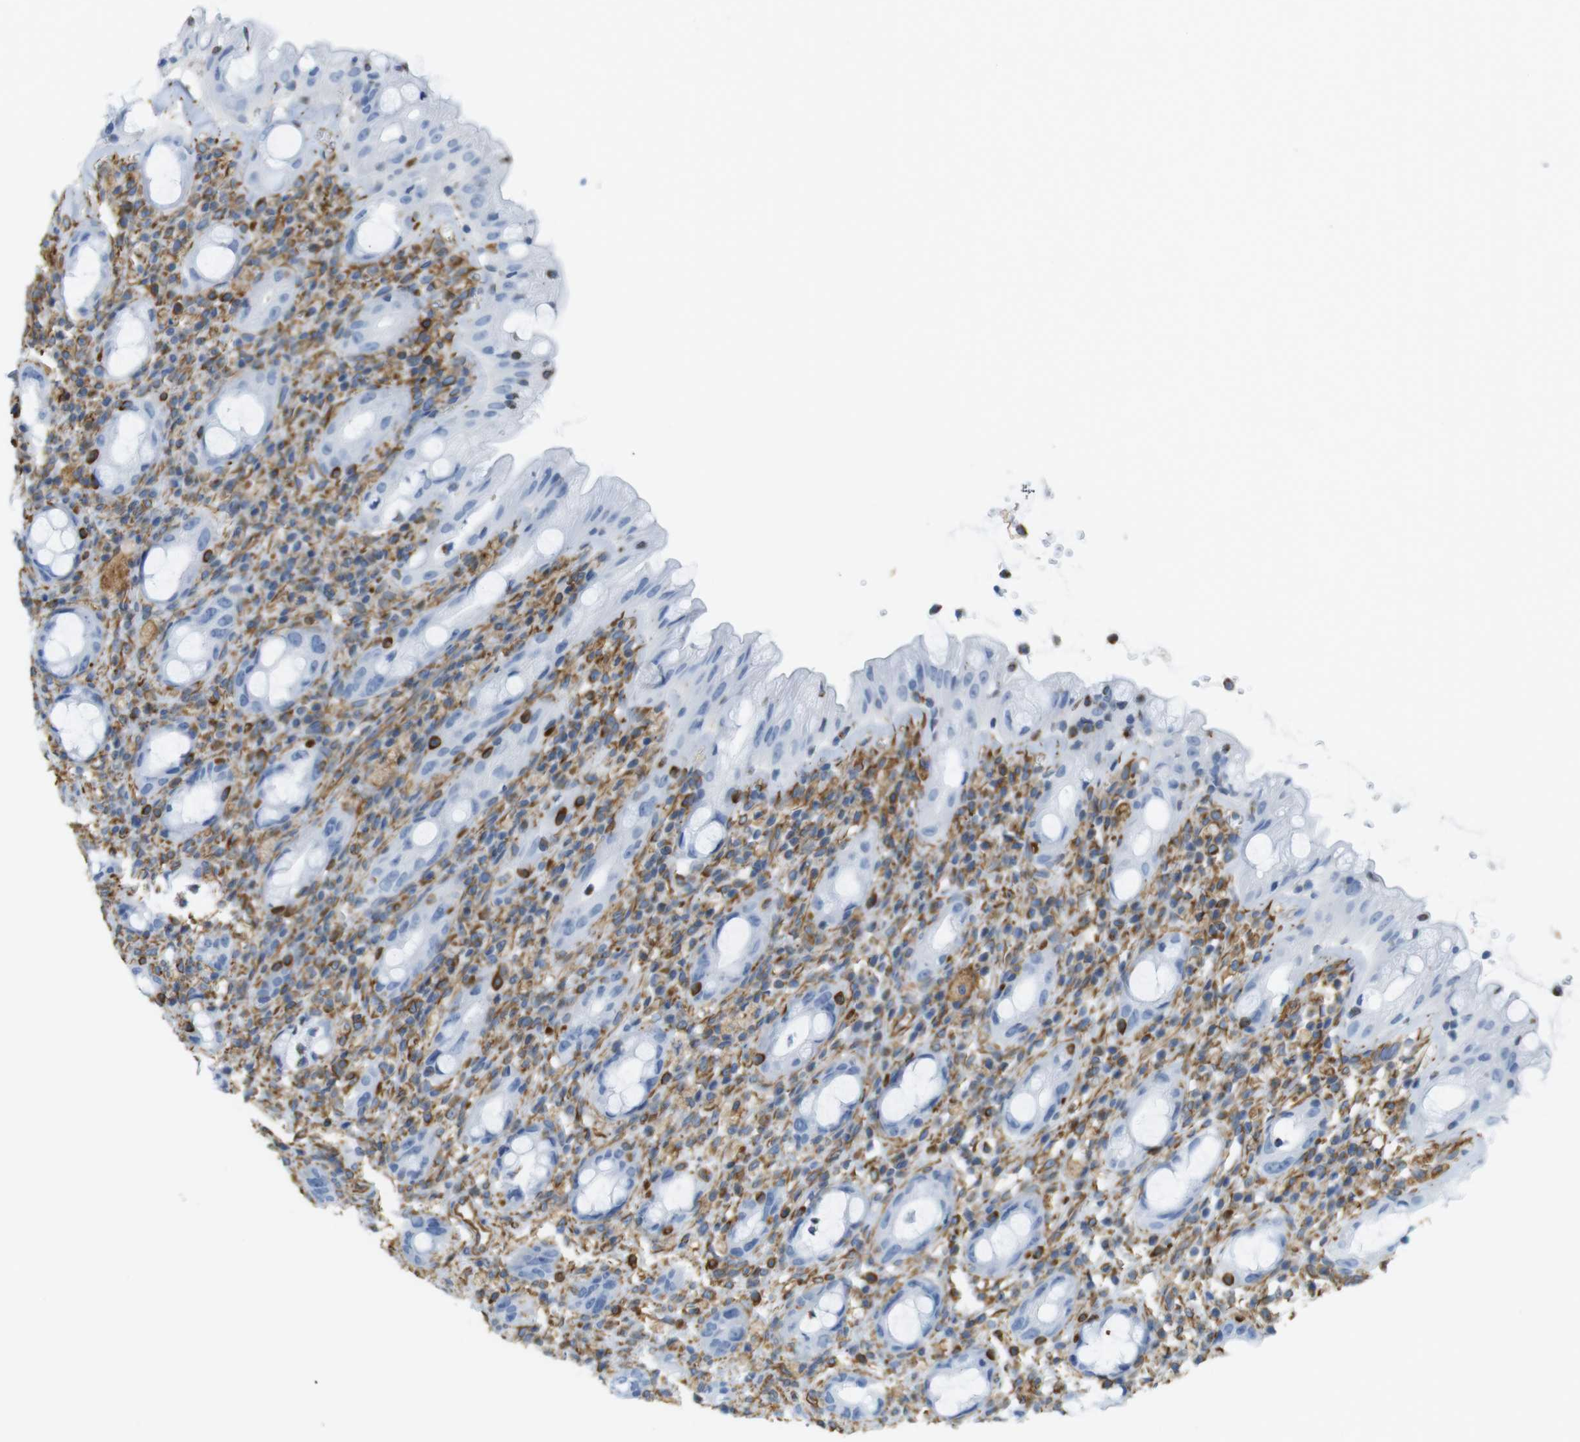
{"staining": {"intensity": "negative", "quantity": "none", "location": "none"}, "tissue": "rectum", "cell_type": "Glandular cells", "image_type": "normal", "snomed": [{"axis": "morphology", "description": "Normal tissue, NOS"}, {"axis": "topography", "description": "Rectum"}], "caption": "Glandular cells show no significant positivity in unremarkable rectum.", "gene": "MS4A10", "patient": {"sex": "male", "age": 44}}